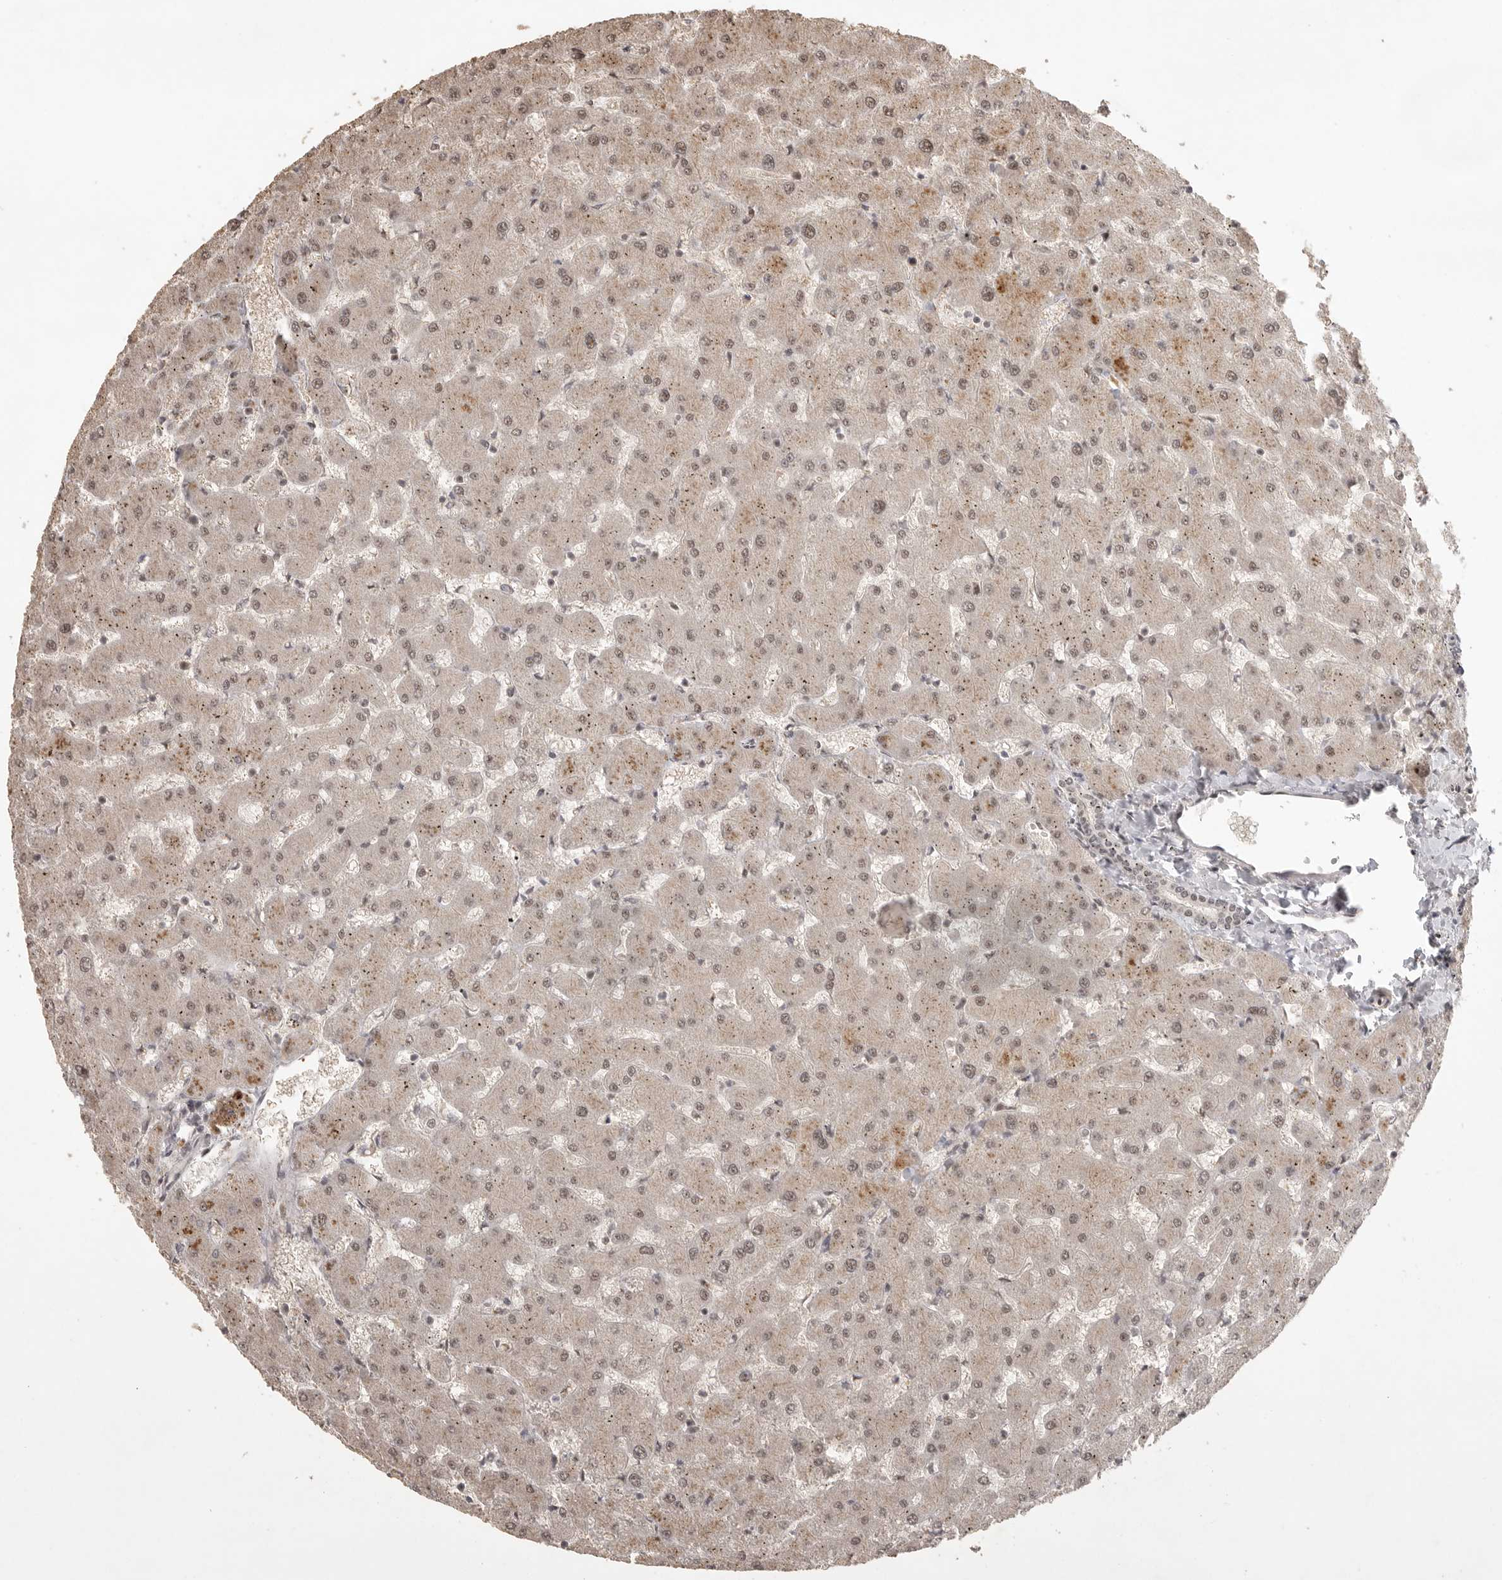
{"staining": {"intensity": "weak", "quantity": ">75%", "location": "nuclear"}, "tissue": "liver", "cell_type": "Cholangiocytes", "image_type": "normal", "snomed": [{"axis": "morphology", "description": "Normal tissue, NOS"}, {"axis": "topography", "description": "Liver"}], "caption": "Cholangiocytes show low levels of weak nuclear positivity in about >75% of cells in benign human liver. The protein of interest is shown in brown color, while the nuclei are stained blue.", "gene": "POMP", "patient": {"sex": "female", "age": 63}}